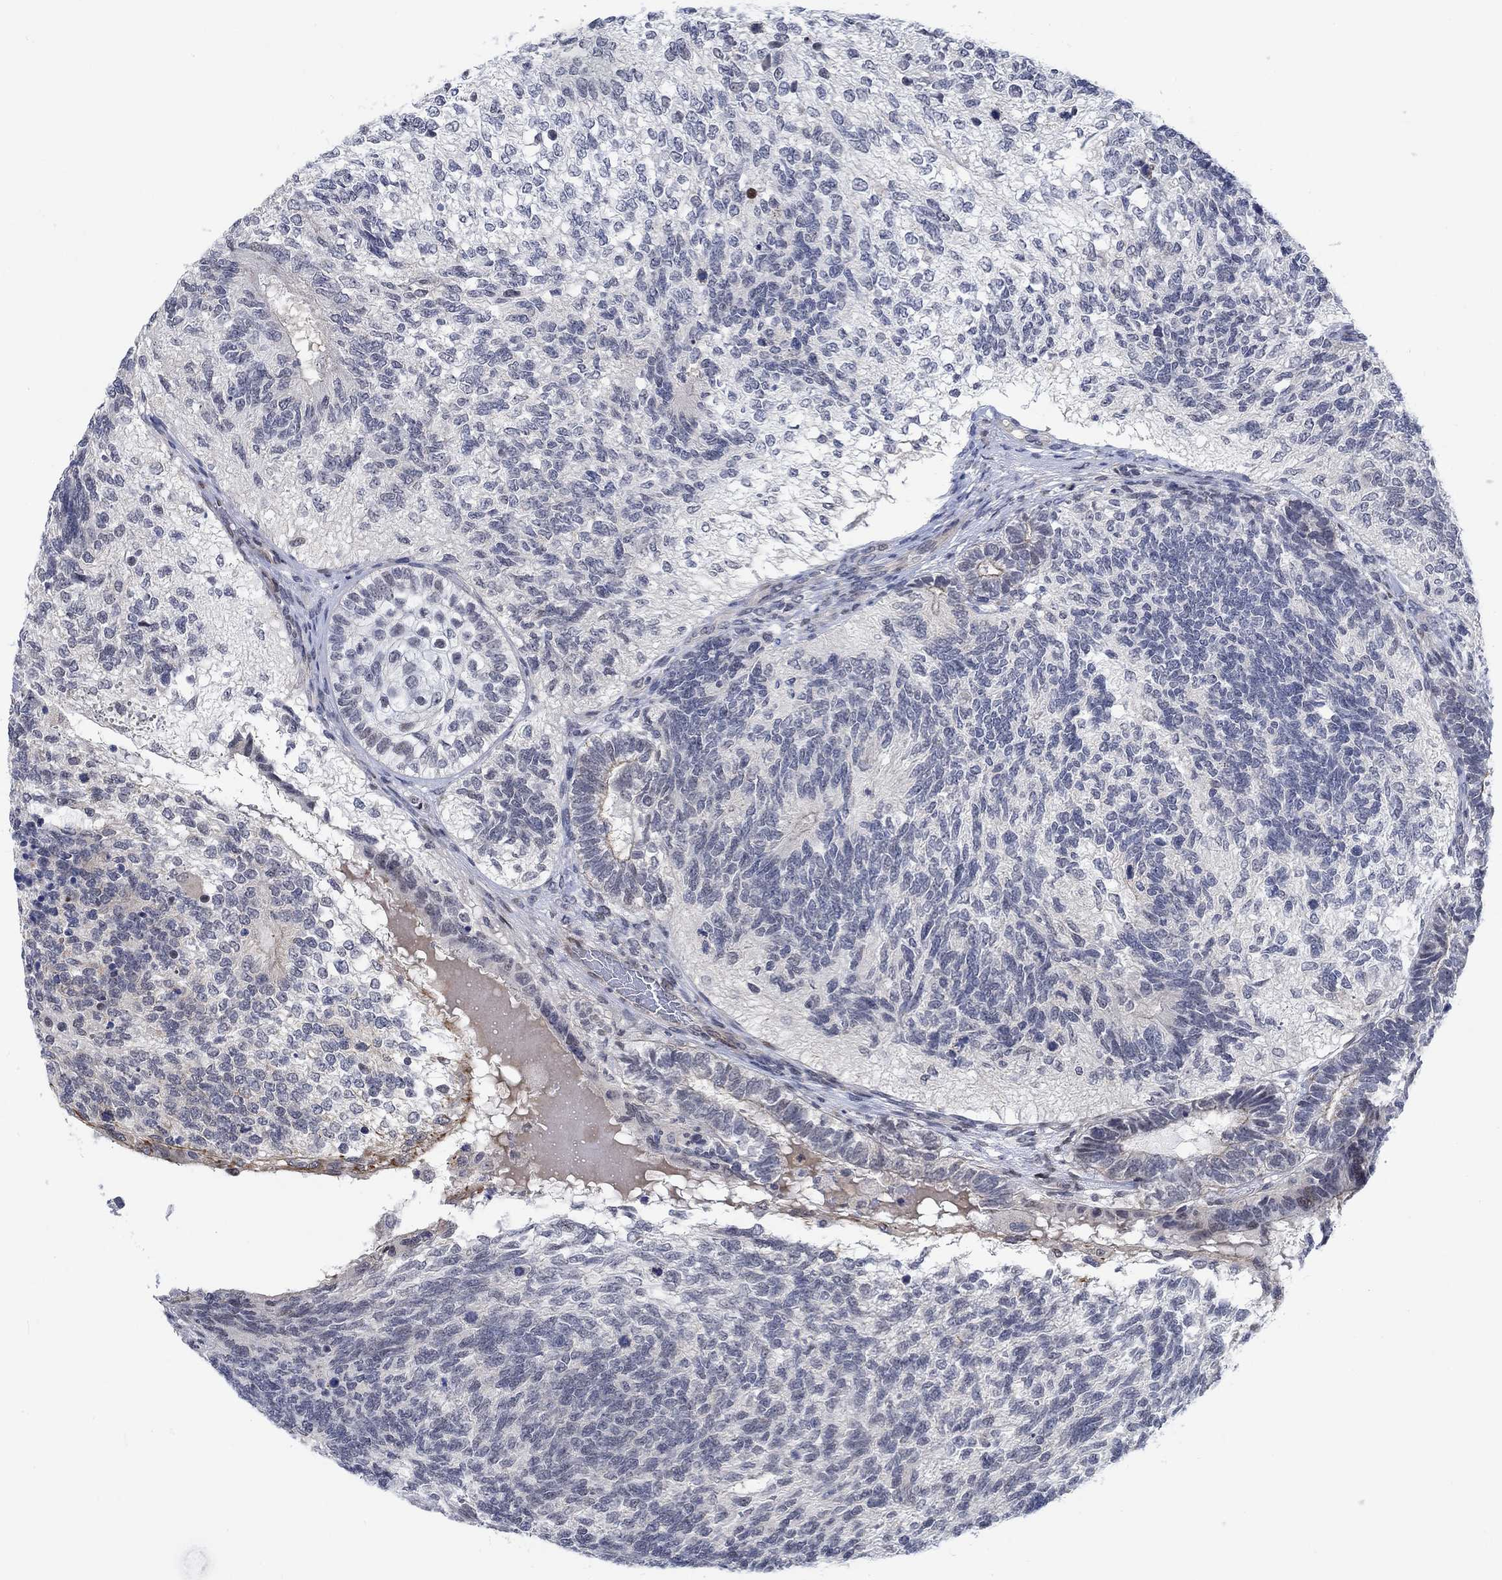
{"staining": {"intensity": "negative", "quantity": "none", "location": "none"}, "tissue": "testis cancer", "cell_type": "Tumor cells", "image_type": "cancer", "snomed": [{"axis": "morphology", "description": "Seminoma, NOS"}, {"axis": "morphology", "description": "Carcinoma, Embryonal, NOS"}, {"axis": "topography", "description": "Testis"}], "caption": "This is an IHC micrograph of testis cancer (seminoma). There is no expression in tumor cells.", "gene": "KCNH8", "patient": {"sex": "male", "age": 41}}